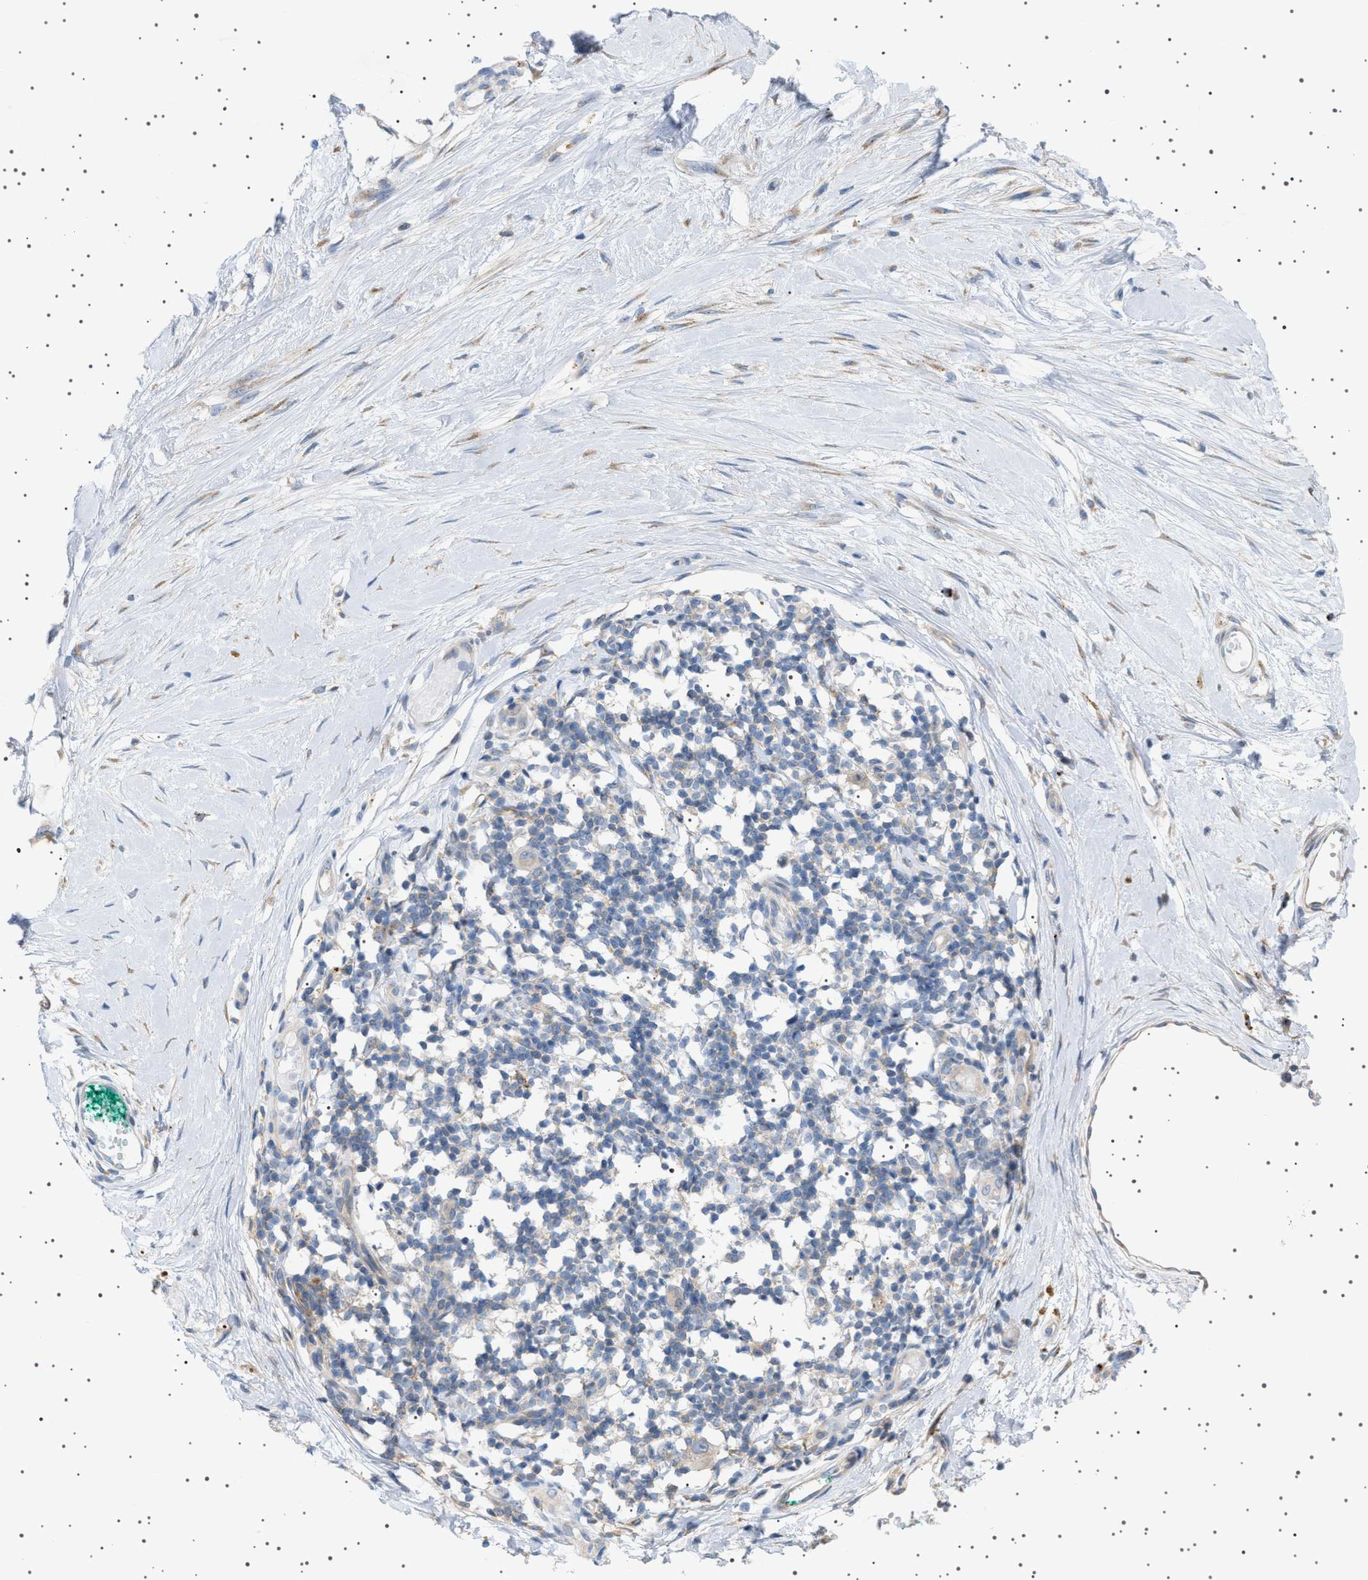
{"staining": {"intensity": "negative", "quantity": "none", "location": "none"}, "tissue": "melanoma", "cell_type": "Tumor cells", "image_type": "cancer", "snomed": [{"axis": "morphology", "description": "Normal tissue, NOS"}, {"axis": "morphology", "description": "Malignant melanoma, NOS"}, {"axis": "topography", "description": "Skin"}], "caption": "Micrograph shows no protein expression in tumor cells of melanoma tissue.", "gene": "ADCY10", "patient": {"sex": "male", "age": 62}}